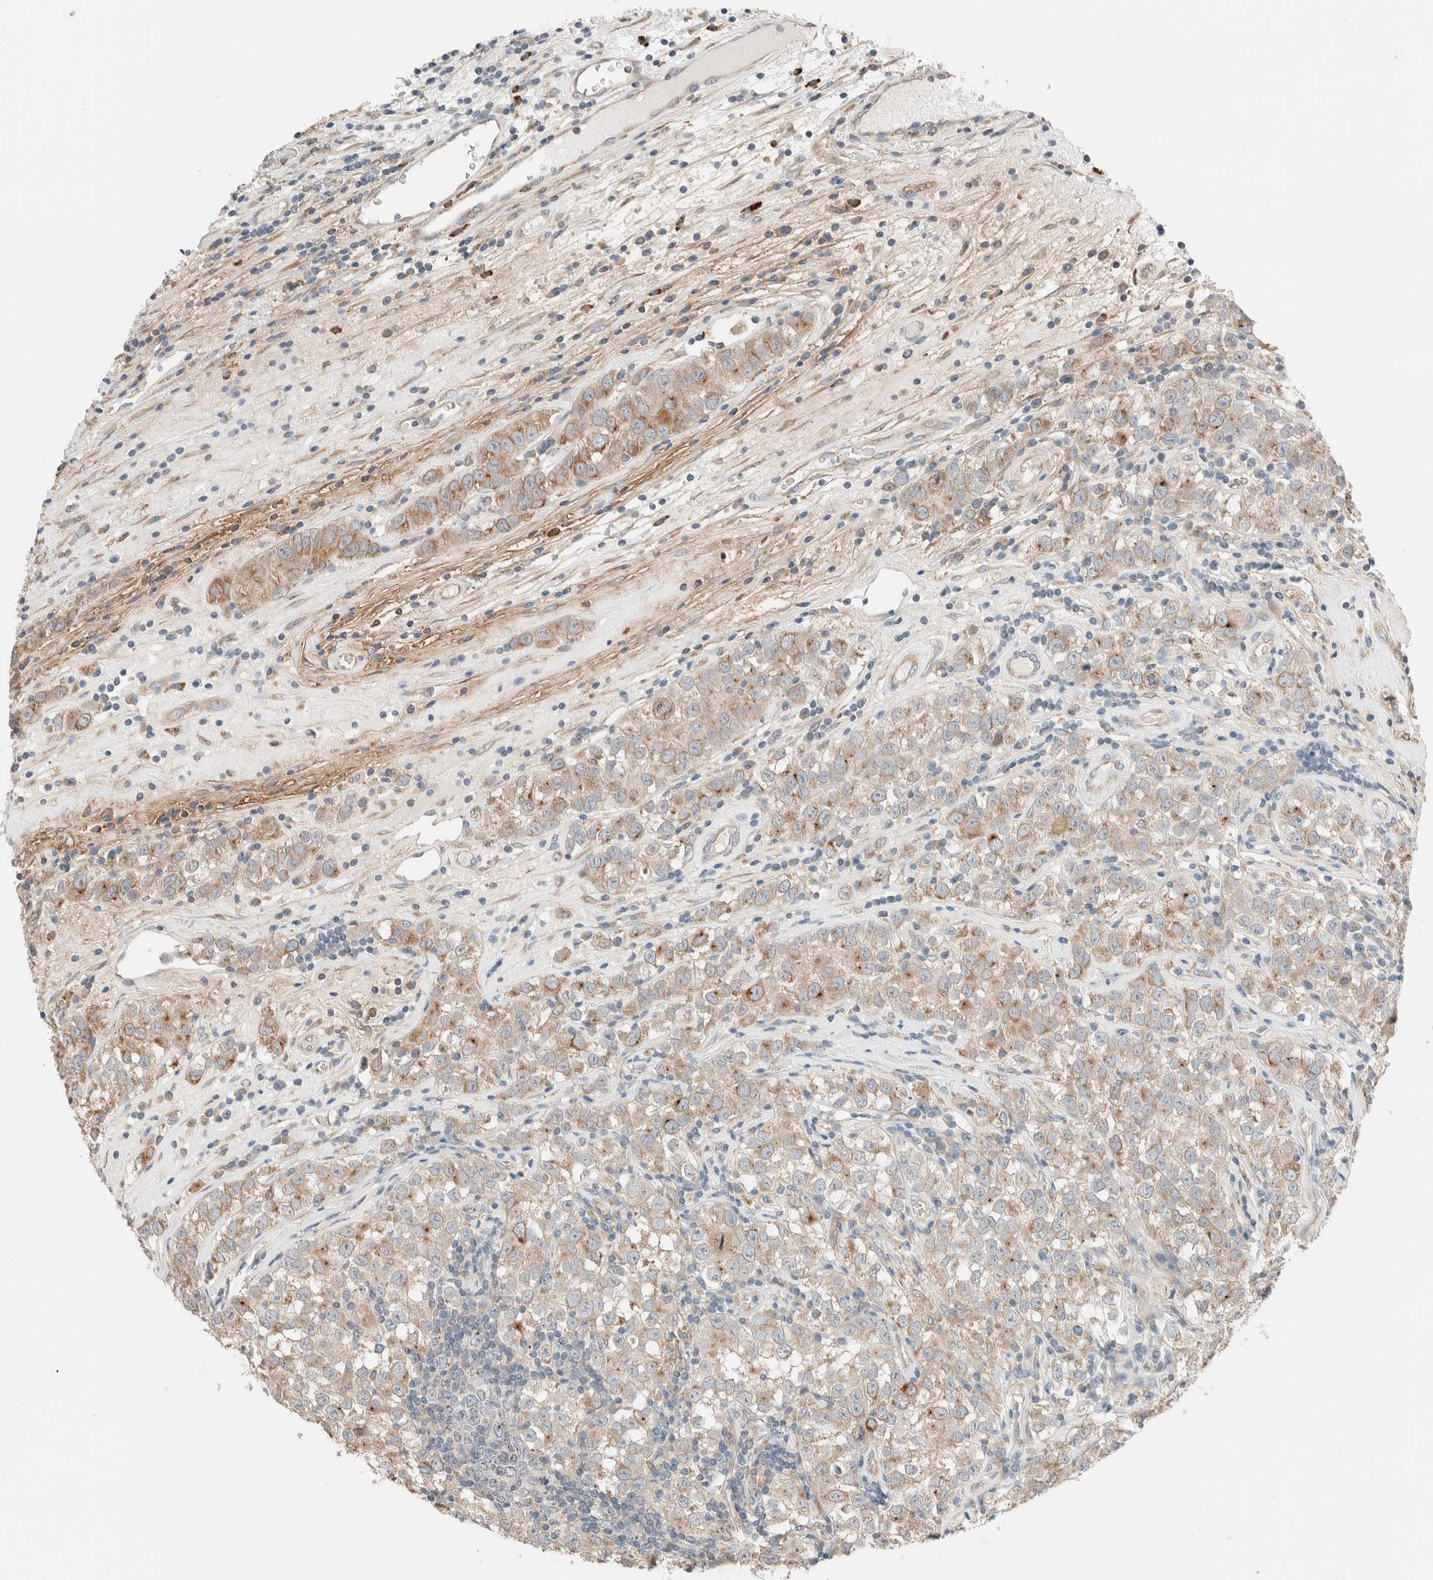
{"staining": {"intensity": "moderate", "quantity": "25%-75%", "location": "cytoplasmic/membranous"}, "tissue": "testis cancer", "cell_type": "Tumor cells", "image_type": "cancer", "snomed": [{"axis": "morphology", "description": "Seminoma, NOS"}, {"axis": "morphology", "description": "Carcinoma, Embryonal, NOS"}, {"axis": "topography", "description": "Testis"}], "caption": "Tumor cells display medium levels of moderate cytoplasmic/membranous positivity in approximately 25%-75% of cells in human seminoma (testis).", "gene": "PCM1", "patient": {"sex": "male", "age": 43}}